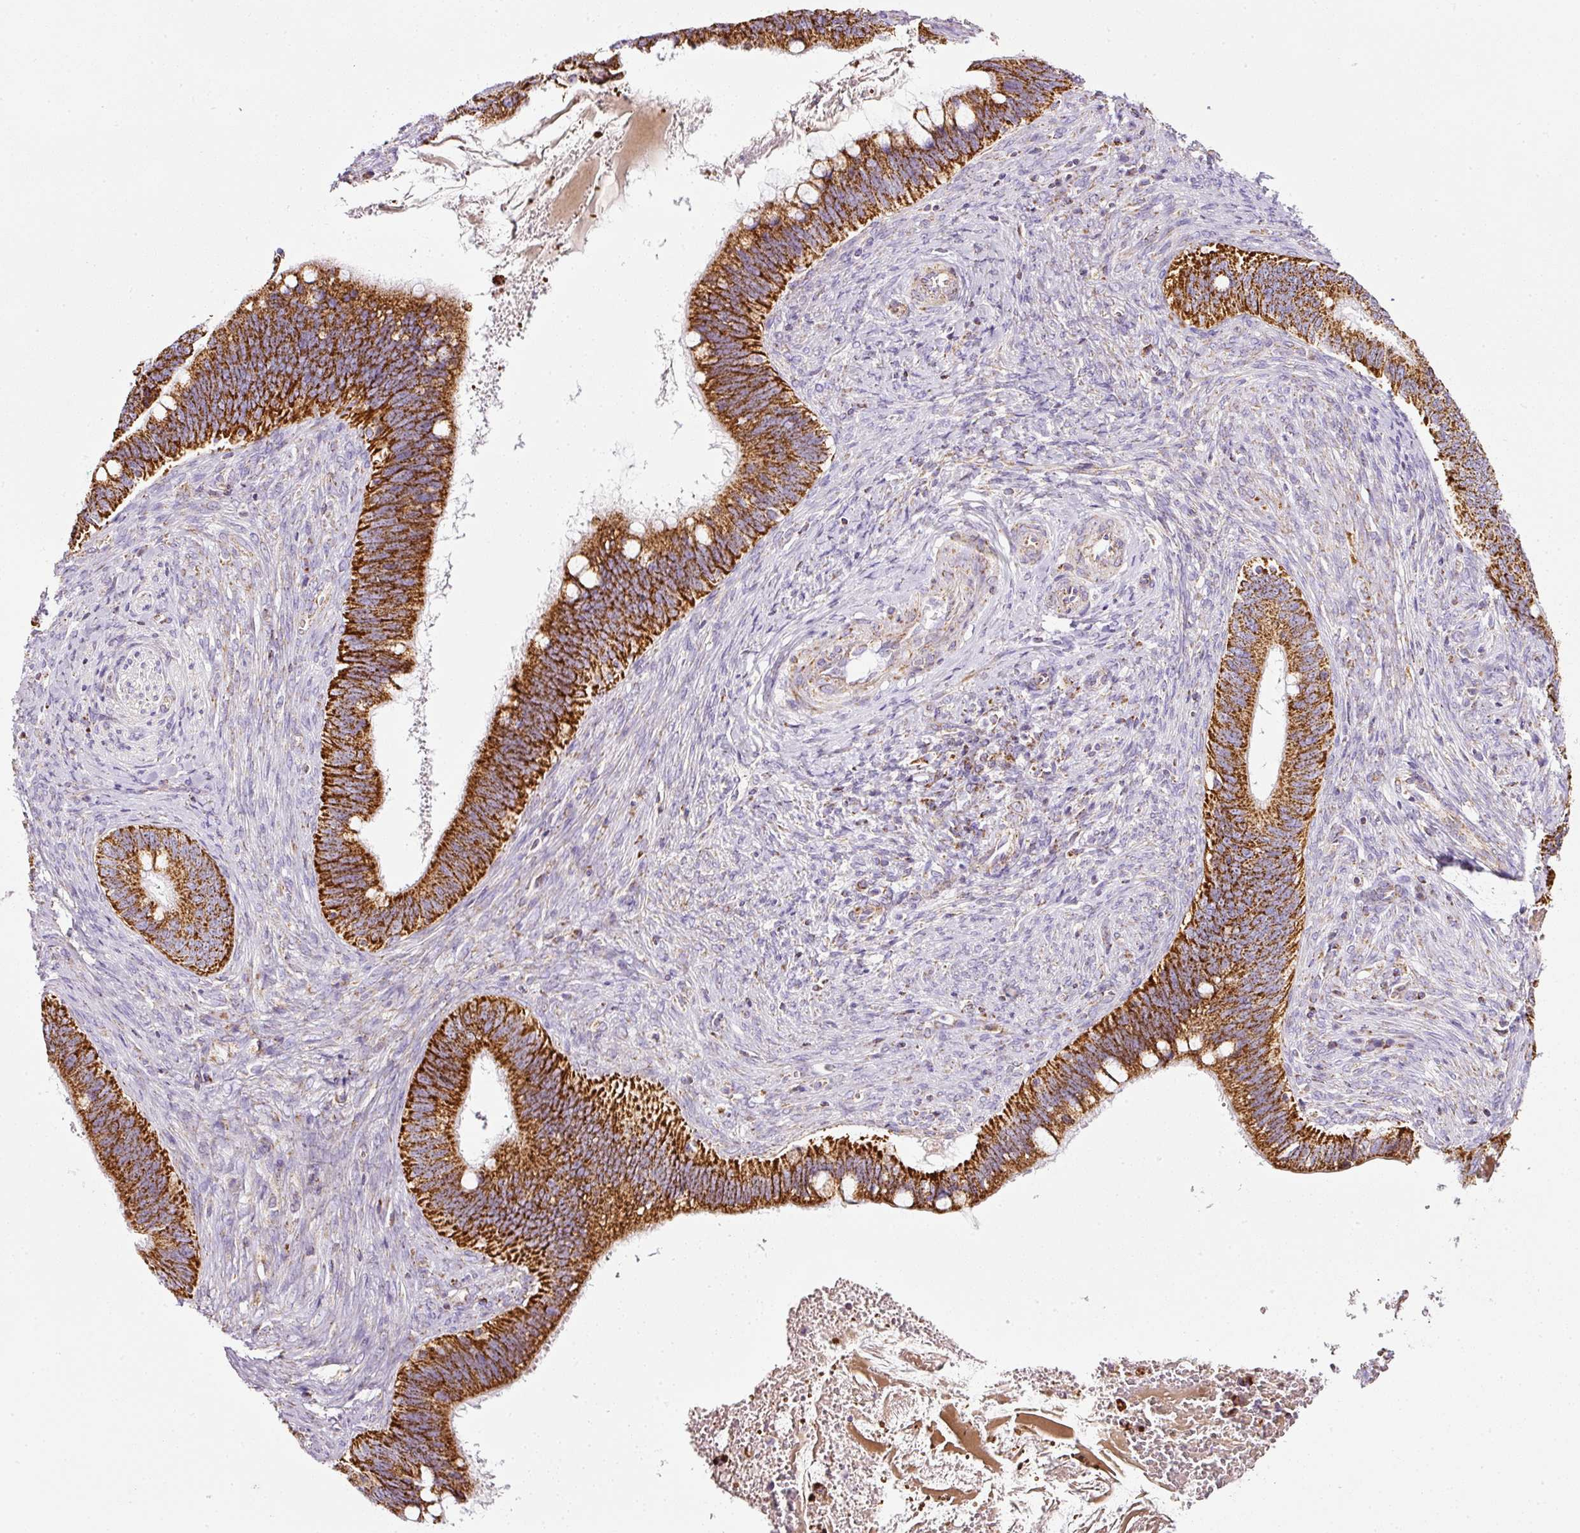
{"staining": {"intensity": "strong", "quantity": ">75%", "location": "cytoplasmic/membranous"}, "tissue": "cervical cancer", "cell_type": "Tumor cells", "image_type": "cancer", "snomed": [{"axis": "morphology", "description": "Adenocarcinoma, NOS"}, {"axis": "topography", "description": "Cervix"}], "caption": "This is an image of IHC staining of cervical cancer, which shows strong expression in the cytoplasmic/membranous of tumor cells.", "gene": "SDHA", "patient": {"sex": "female", "age": 42}}